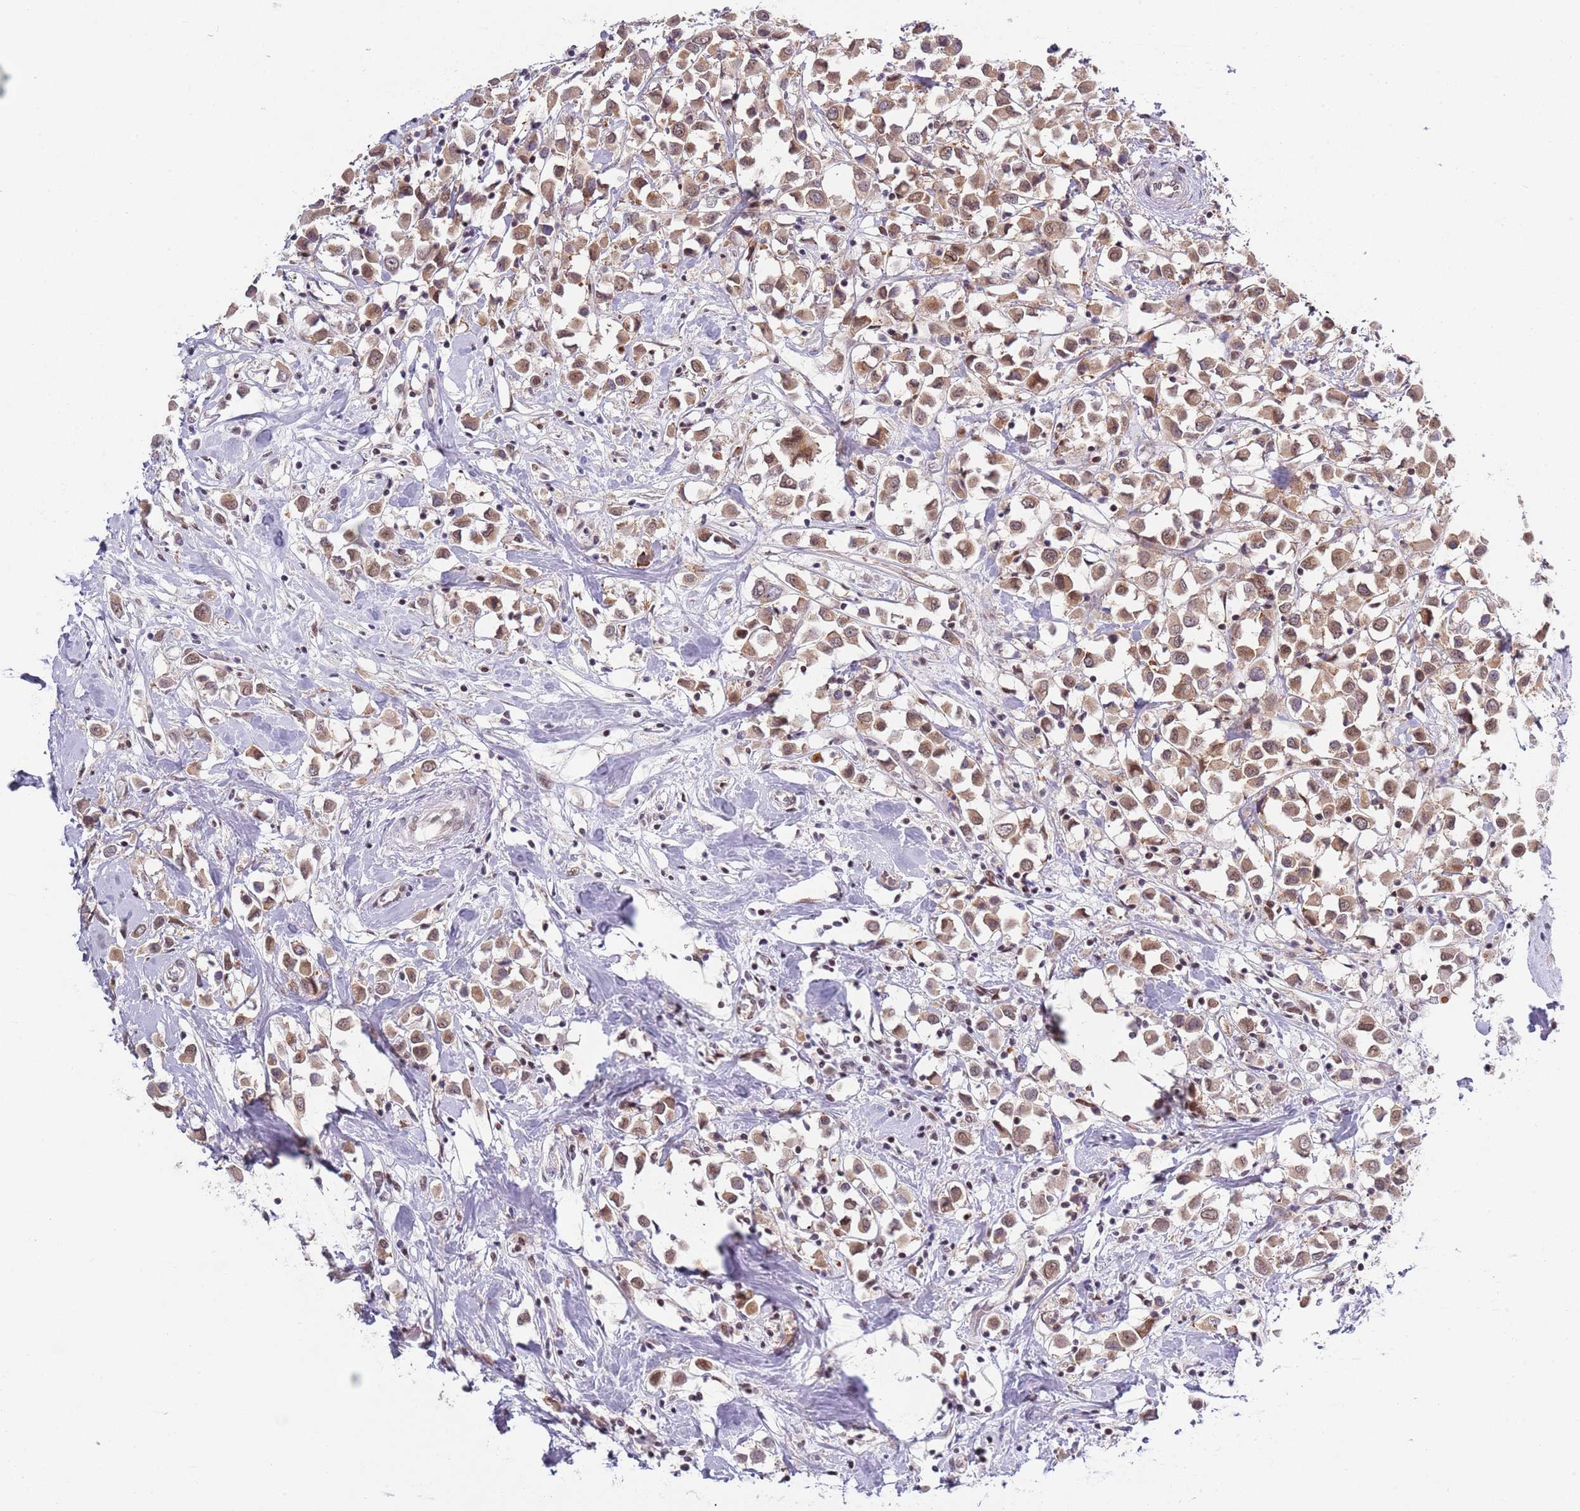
{"staining": {"intensity": "moderate", "quantity": ">75%", "location": "cytoplasmic/membranous,nuclear"}, "tissue": "breast cancer", "cell_type": "Tumor cells", "image_type": "cancer", "snomed": [{"axis": "morphology", "description": "Duct carcinoma"}, {"axis": "topography", "description": "Breast"}], "caption": "Protein expression analysis of breast intraductal carcinoma exhibits moderate cytoplasmic/membranous and nuclear staining in approximately >75% of tumor cells. The staining was performed using DAB (3,3'-diaminobenzidine), with brown indicating positive protein expression. Nuclei are stained blue with hematoxylin.", "gene": "SLC25A32", "patient": {"sex": "female", "age": 61}}